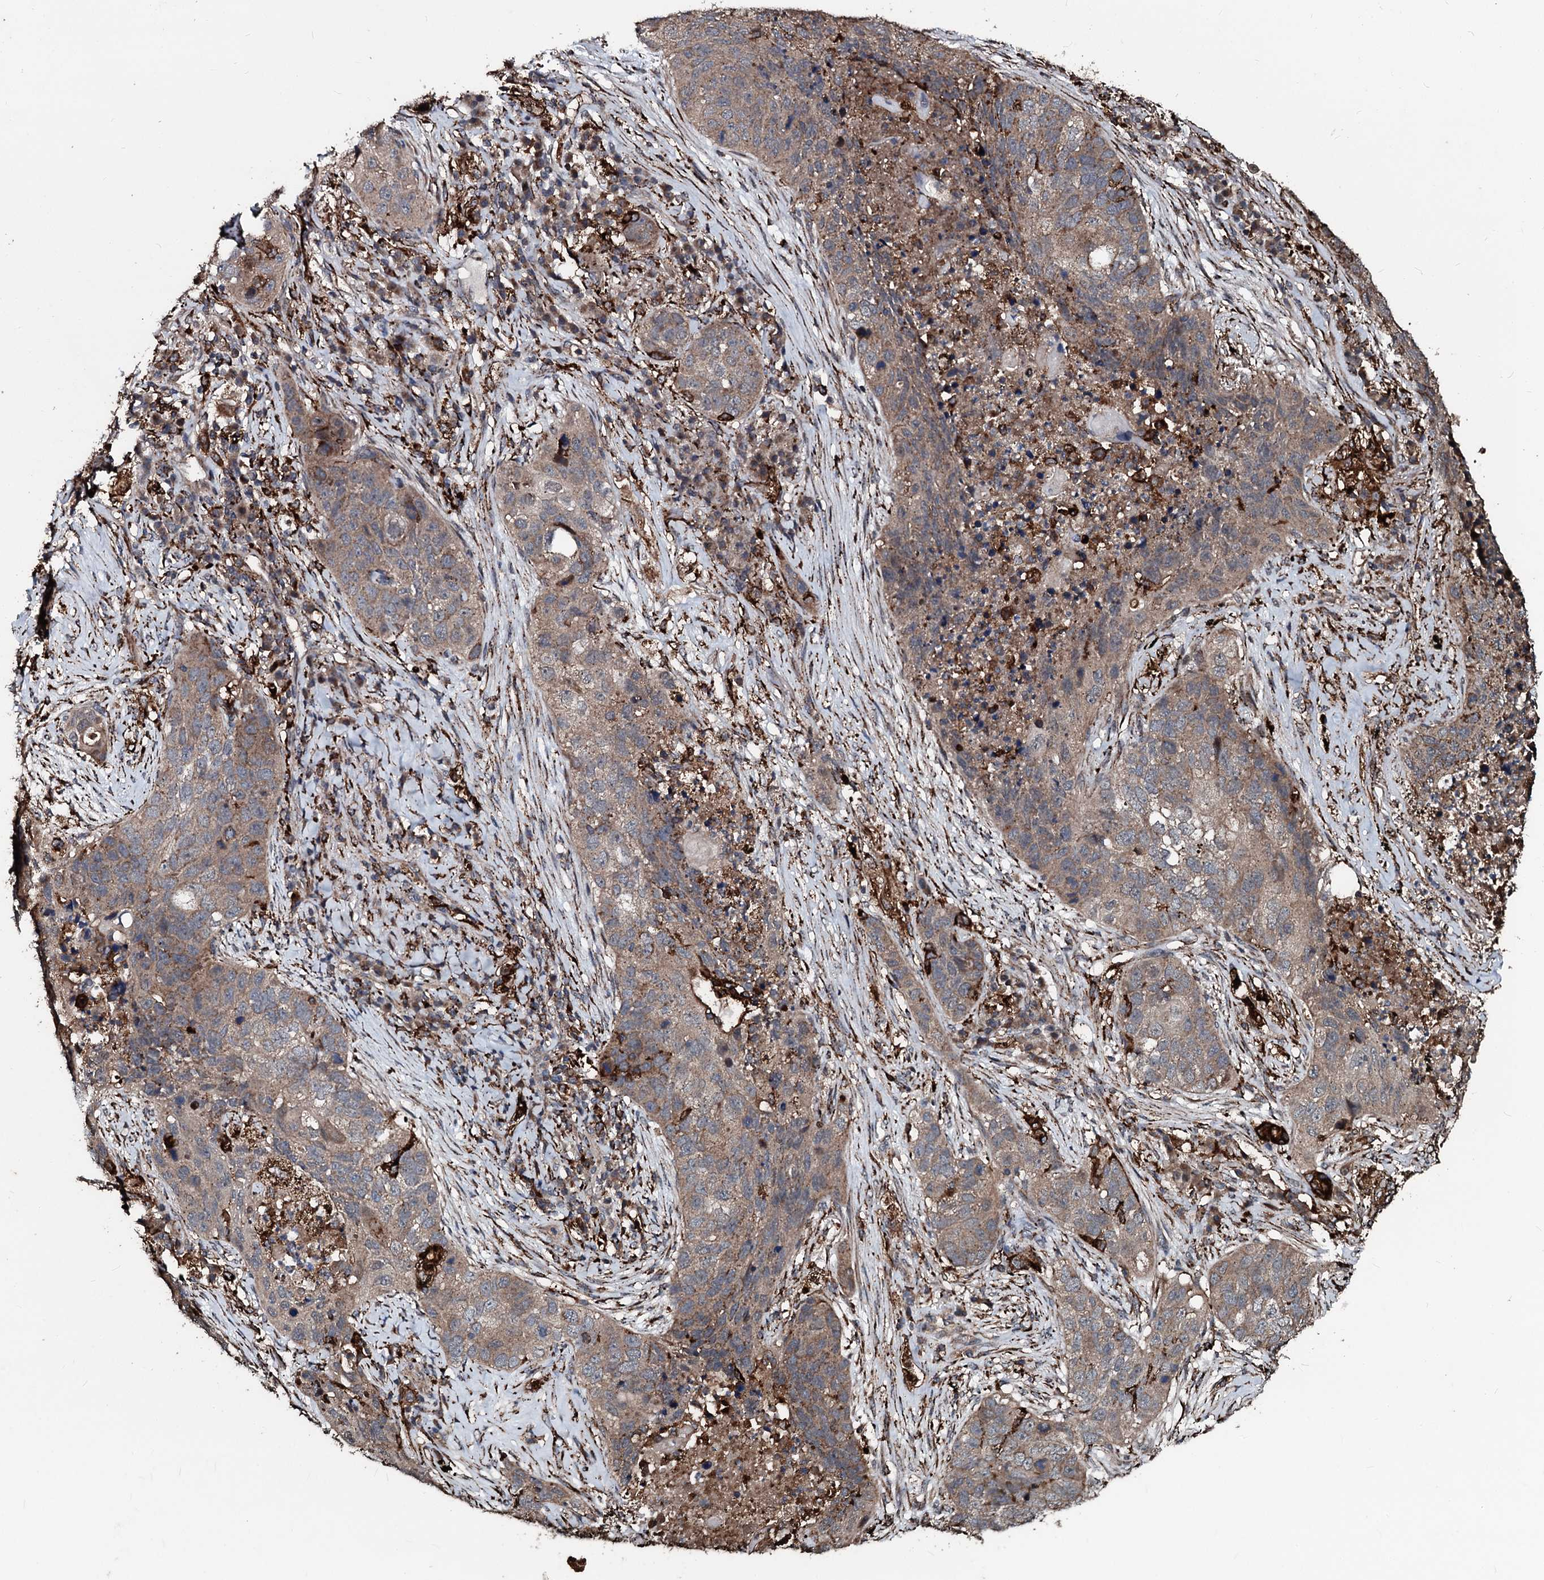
{"staining": {"intensity": "weak", "quantity": "25%-75%", "location": "cytoplasmic/membranous"}, "tissue": "lung cancer", "cell_type": "Tumor cells", "image_type": "cancer", "snomed": [{"axis": "morphology", "description": "Squamous cell carcinoma, NOS"}, {"axis": "topography", "description": "Lung"}], "caption": "The immunohistochemical stain highlights weak cytoplasmic/membranous expression in tumor cells of lung cancer tissue. The protein is shown in brown color, while the nuclei are stained blue.", "gene": "TPGS2", "patient": {"sex": "female", "age": 63}}